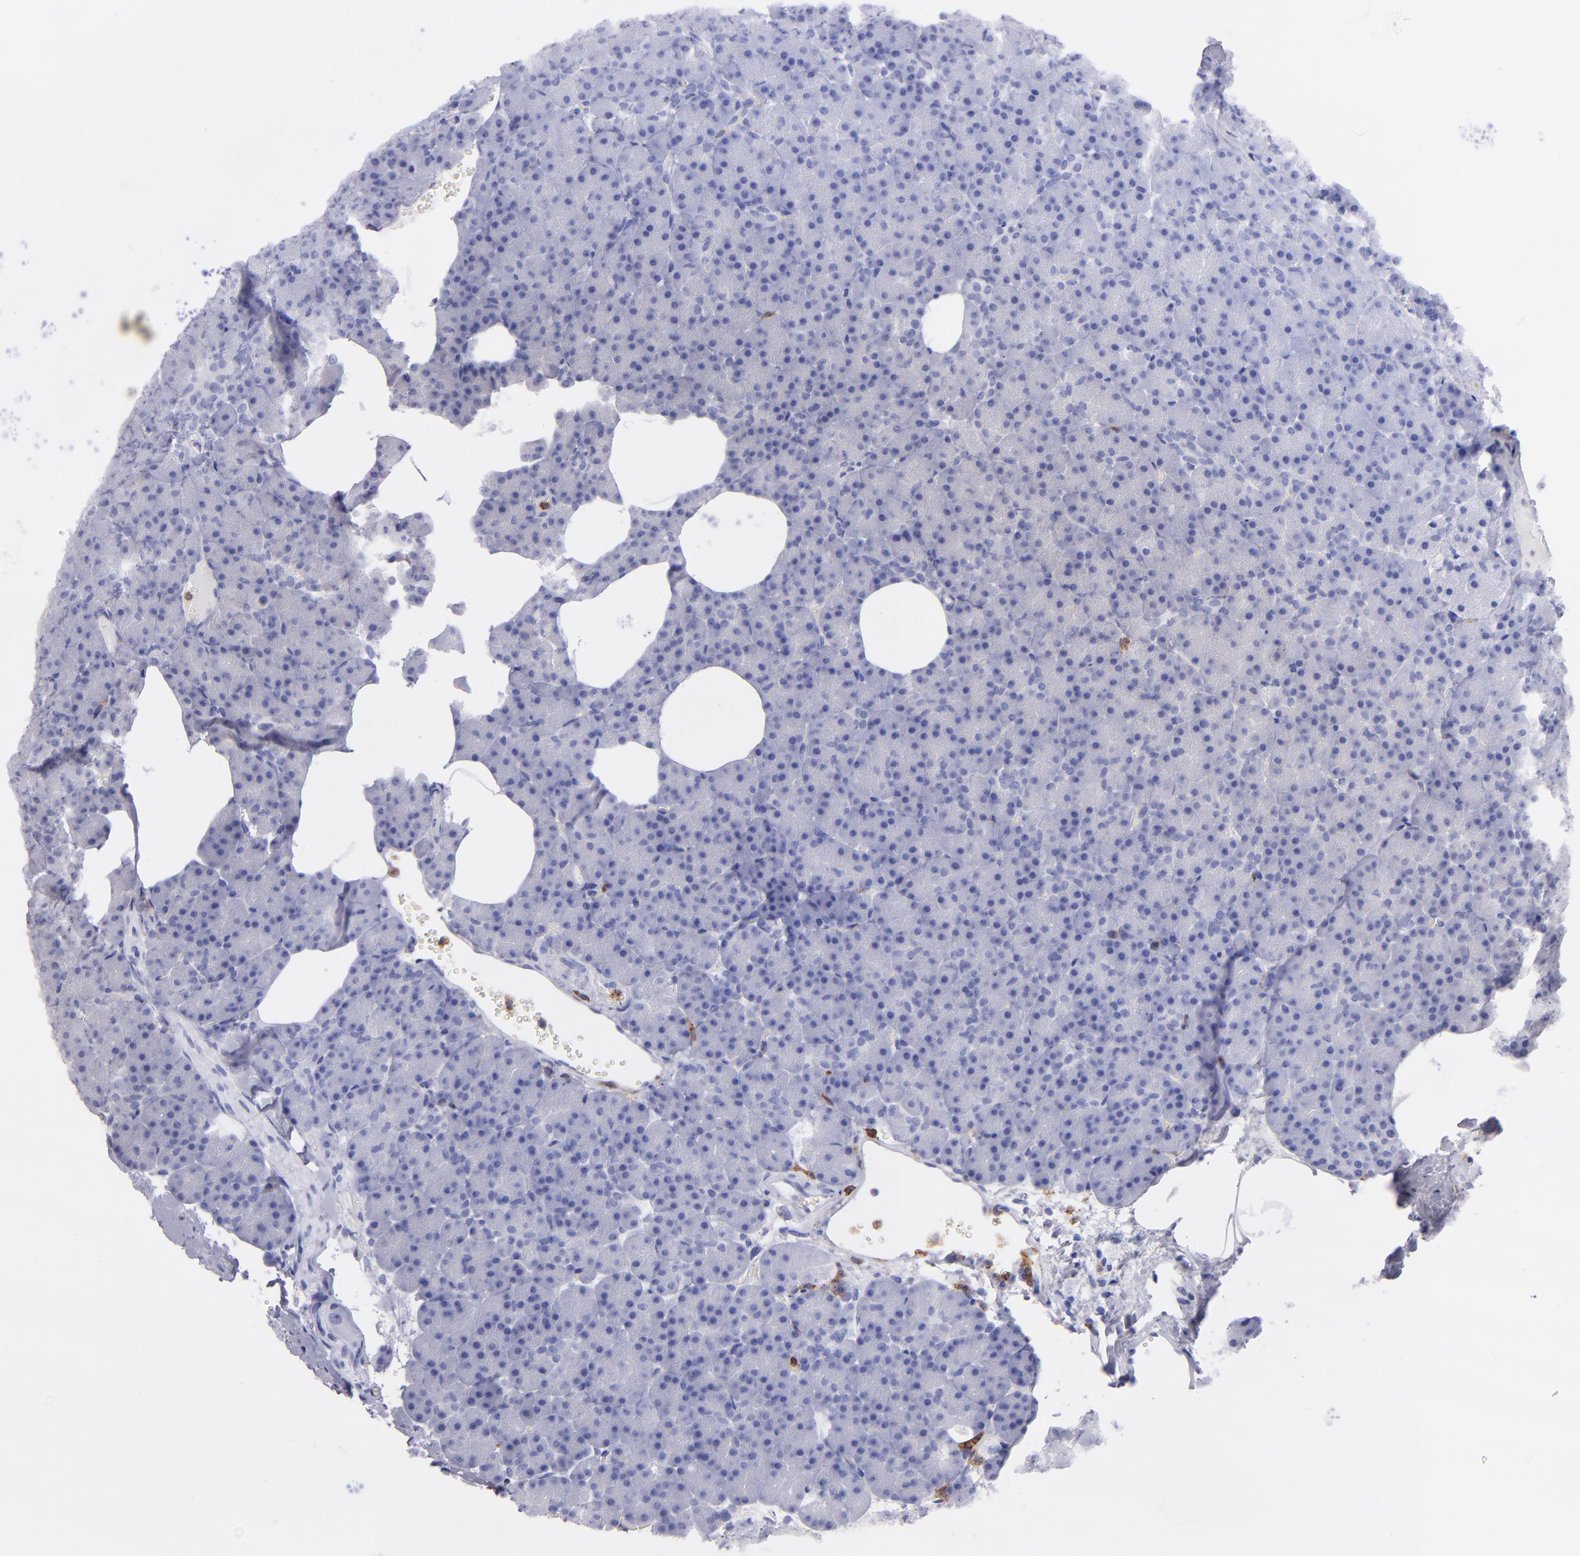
{"staining": {"intensity": "negative", "quantity": "none", "location": "none"}, "tissue": "pancreas", "cell_type": "Exocrine glandular cells", "image_type": "normal", "snomed": [{"axis": "morphology", "description": "Normal tissue, NOS"}, {"axis": "topography", "description": "Pancreas"}], "caption": "Immunohistochemistry image of unremarkable pancreas: human pancreas stained with DAB shows no significant protein staining in exocrine glandular cells. Nuclei are stained in blue.", "gene": "CR1", "patient": {"sex": "female", "age": 35}}